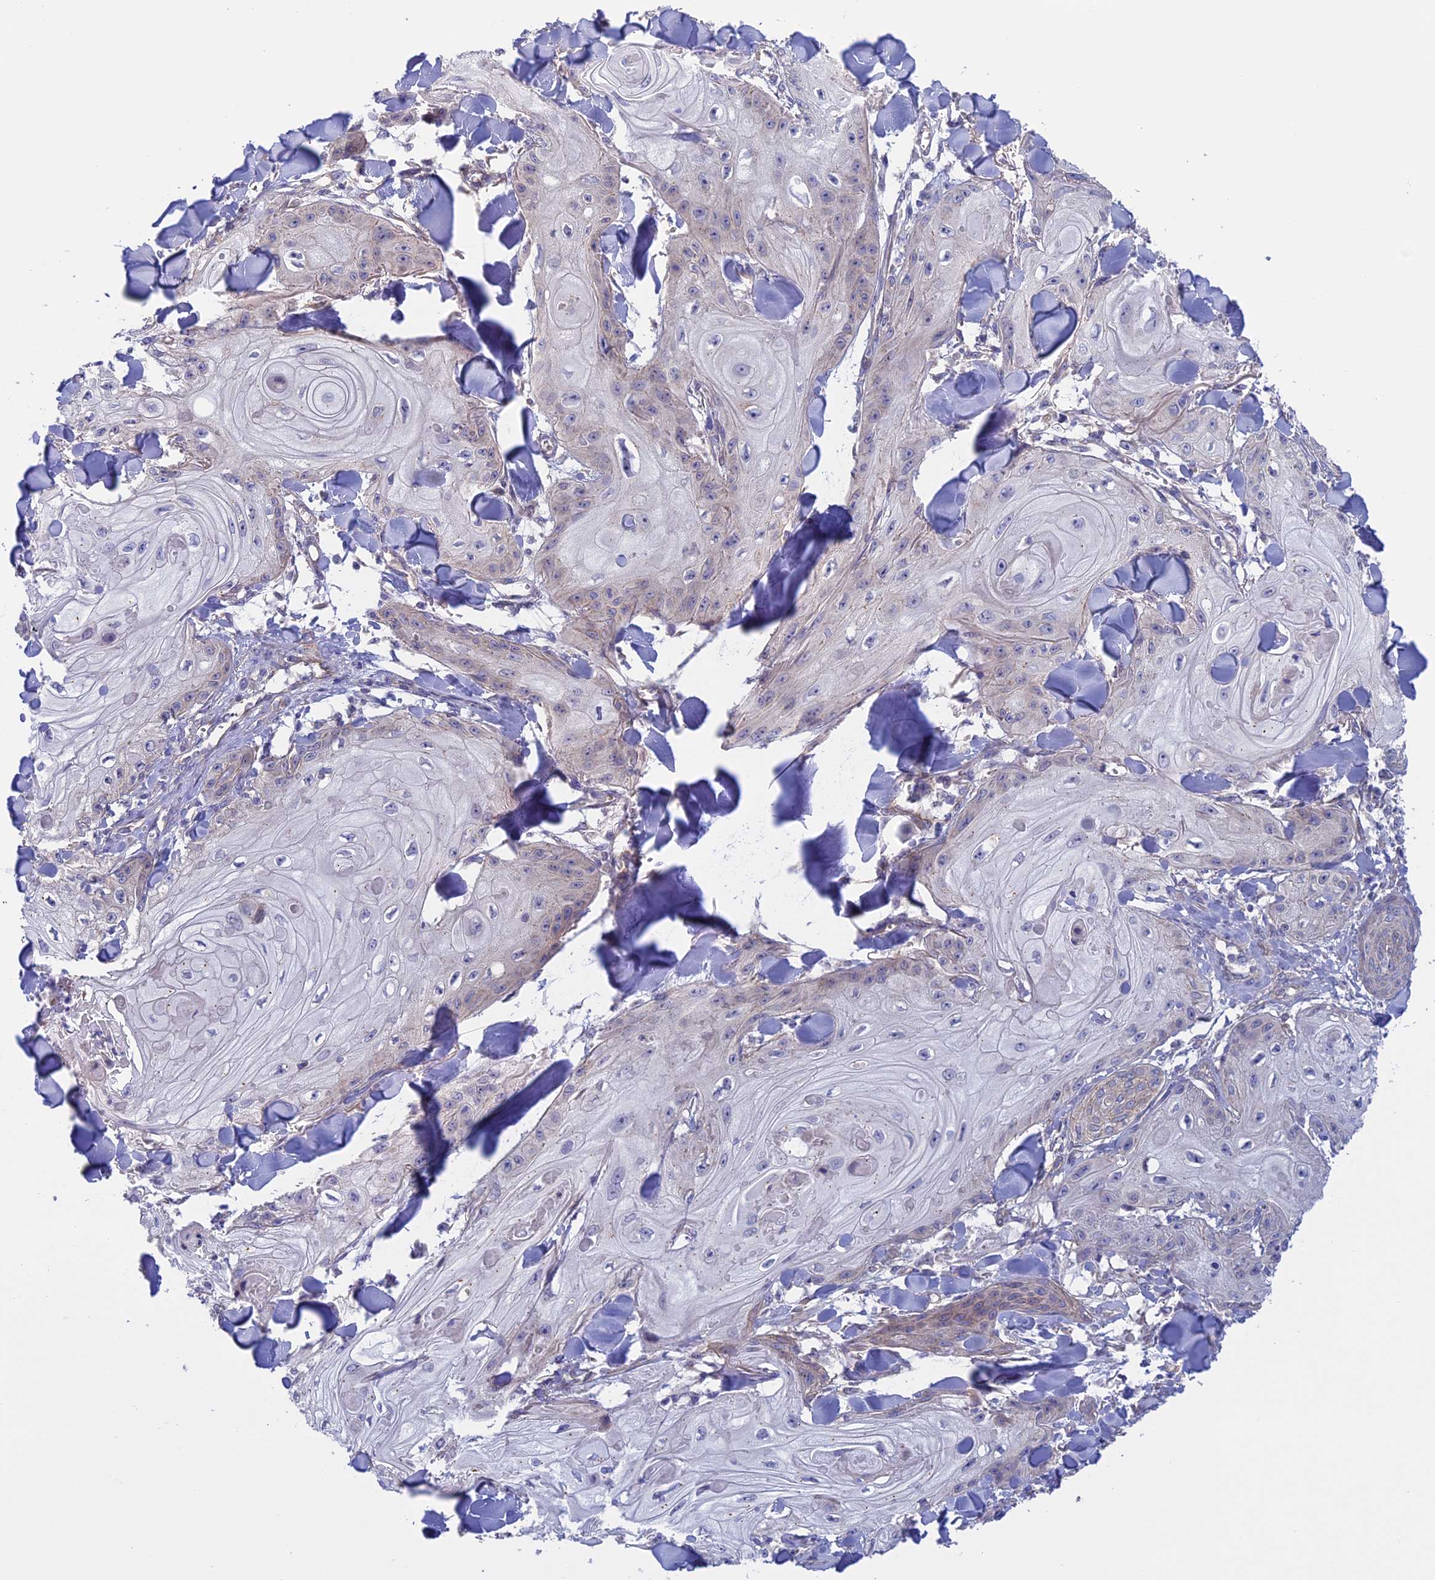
{"staining": {"intensity": "negative", "quantity": "none", "location": "none"}, "tissue": "skin cancer", "cell_type": "Tumor cells", "image_type": "cancer", "snomed": [{"axis": "morphology", "description": "Squamous cell carcinoma, NOS"}, {"axis": "topography", "description": "Skin"}], "caption": "The photomicrograph shows no staining of tumor cells in skin cancer. The staining is performed using DAB (3,3'-diaminobenzidine) brown chromogen with nuclei counter-stained in using hematoxylin.", "gene": "ETFDH", "patient": {"sex": "male", "age": 74}}